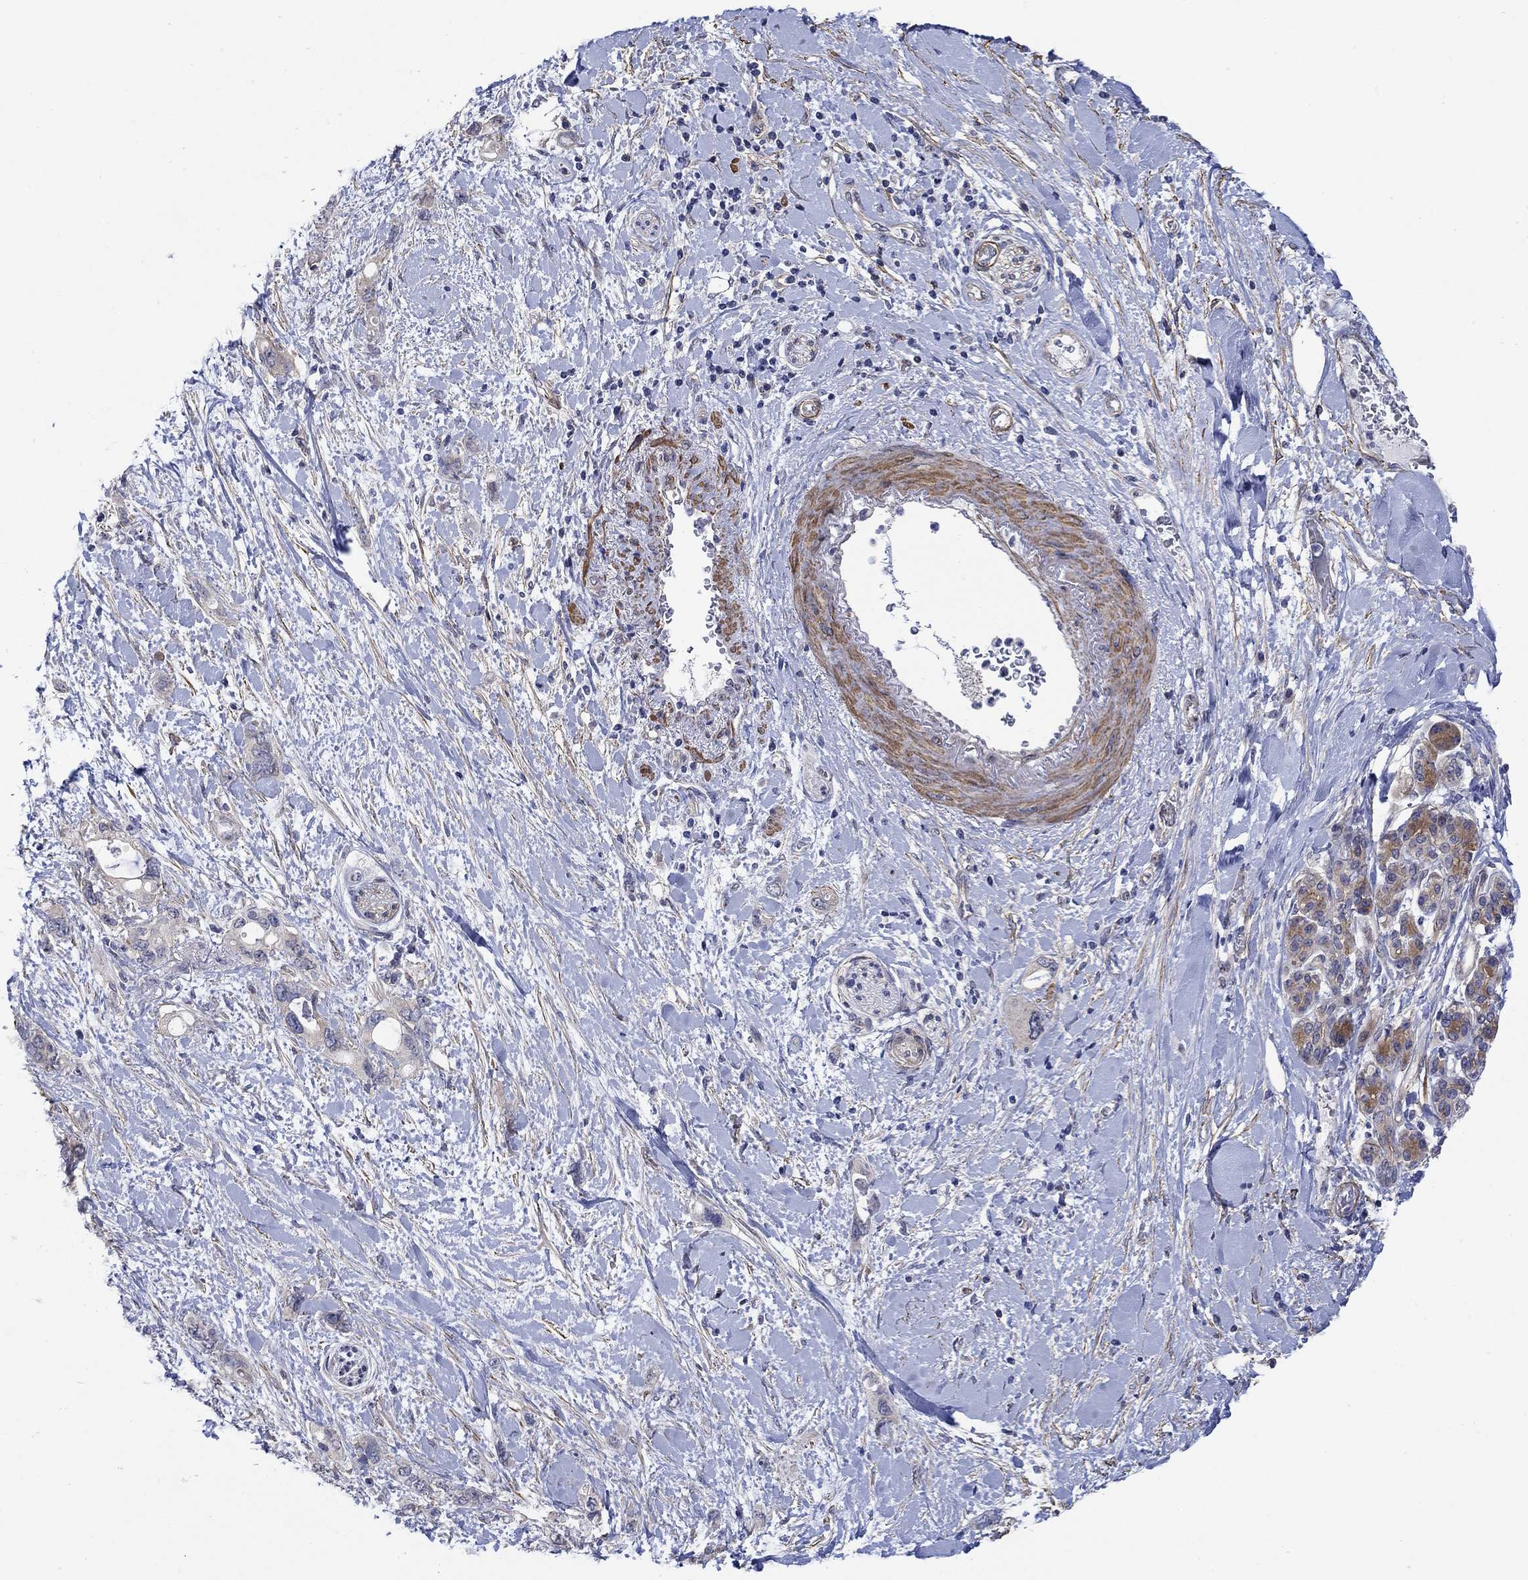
{"staining": {"intensity": "negative", "quantity": "none", "location": "none"}, "tissue": "pancreatic cancer", "cell_type": "Tumor cells", "image_type": "cancer", "snomed": [{"axis": "morphology", "description": "Adenocarcinoma, NOS"}, {"axis": "topography", "description": "Pancreas"}], "caption": "Immunohistochemistry (IHC) photomicrograph of human adenocarcinoma (pancreatic) stained for a protein (brown), which shows no staining in tumor cells.", "gene": "SCN7A", "patient": {"sex": "female", "age": 56}}